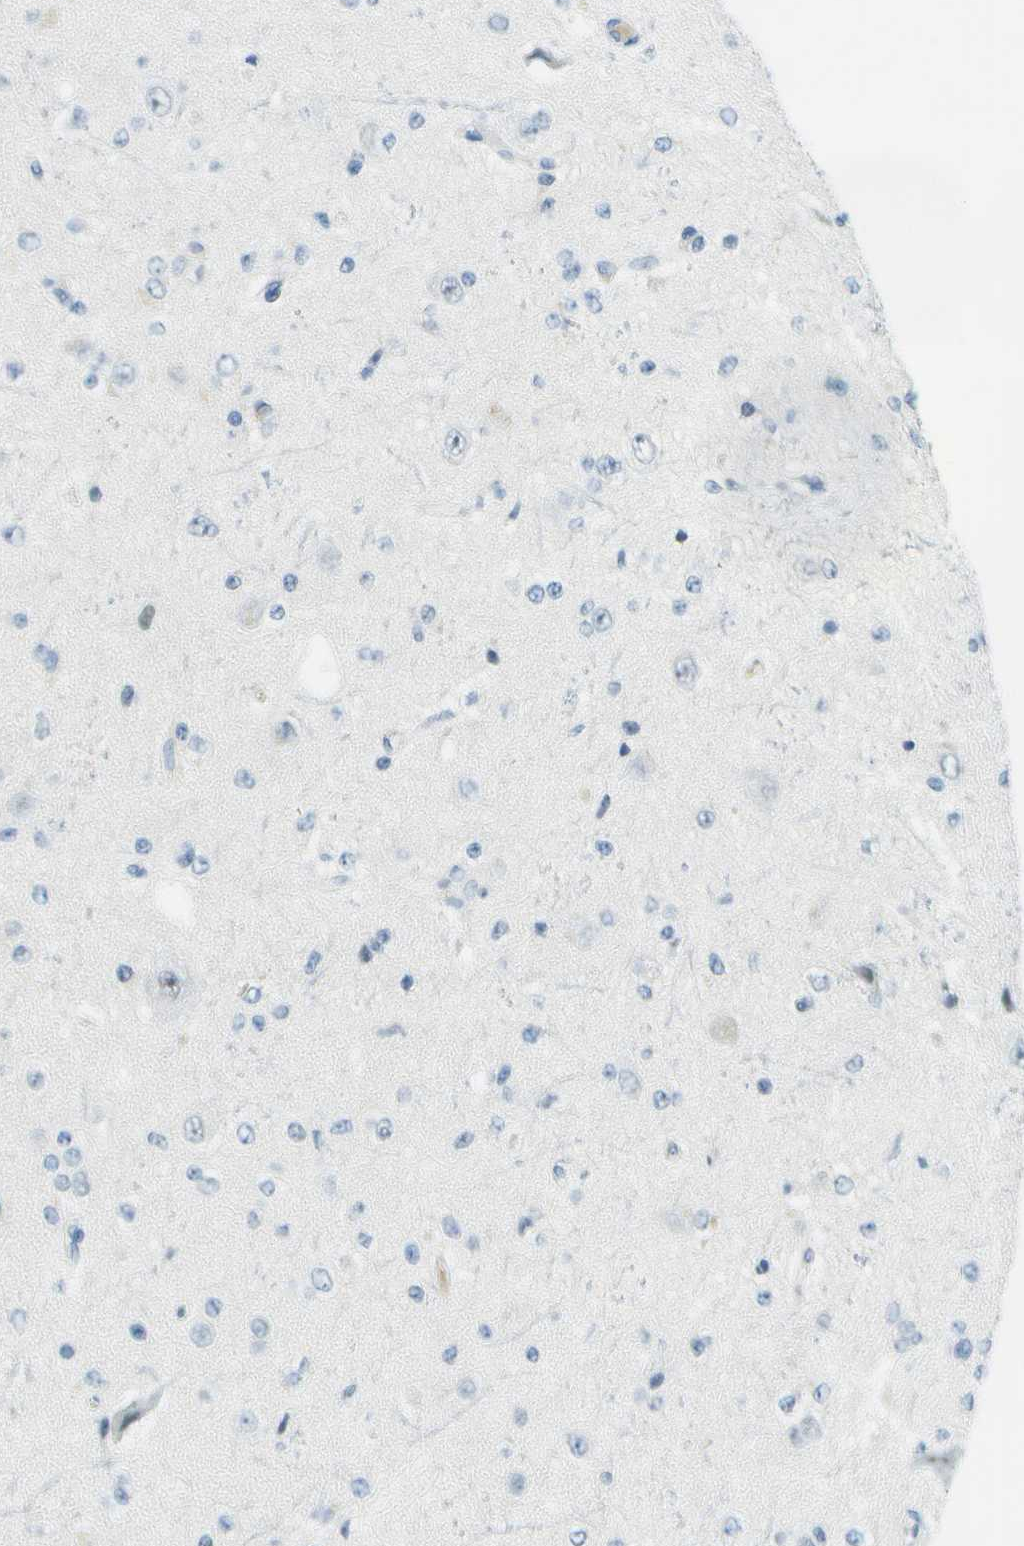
{"staining": {"intensity": "negative", "quantity": "none", "location": "none"}, "tissue": "glioma", "cell_type": "Tumor cells", "image_type": "cancer", "snomed": [{"axis": "morphology", "description": "Glioma, malignant, High grade"}, {"axis": "topography", "description": "pancreas cauda"}], "caption": "Immunohistochemical staining of malignant high-grade glioma shows no significant positivity in tumor cells.", "gene": "NEK11", "patient": {"sex": "male", "age": 60}}